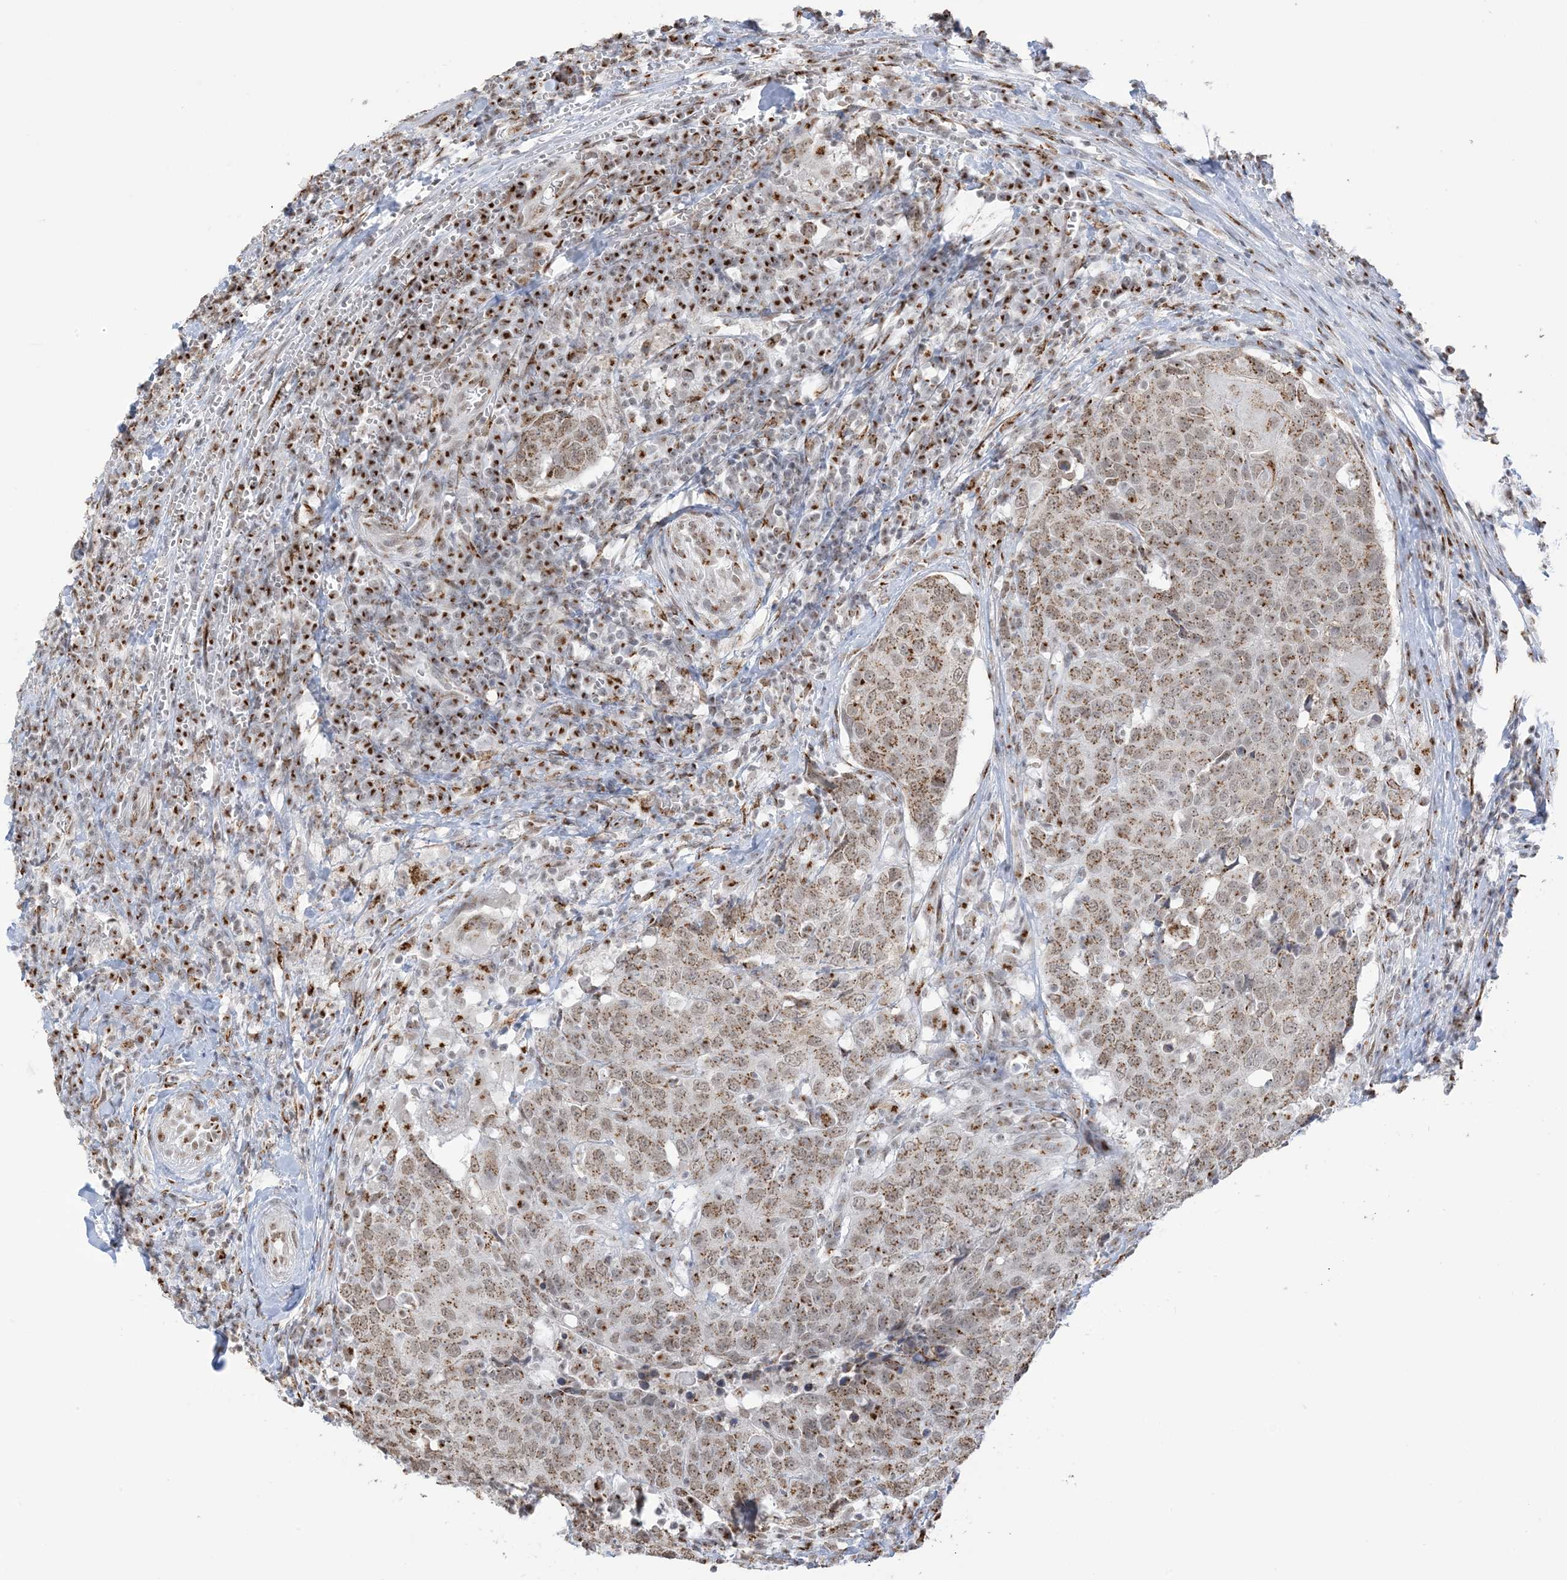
{"staining": {"intensity": "moderate", "quantity": ">75%", "location": "cytoplasmic/membranous,nuclear"}, "tissue": "head and neck cancer", "cell_type": "Tumor cells", "image_type": "cancer", "snomed": [{"axis": "morphology", "description": "Squamous cell carcinoma, NOS"}, {"axis": "topography", "description": "Head-Neck"}], "caption": "Immunohistochemistry of human squamous cell carcinoma (head and neck) reveals medium levels of moderate cytoplasmic/membranous and nuclear positivity in approximately >75% of tumor cells.", "gene": "GPR107", "patient": {"sex": "male", "age": 66}}